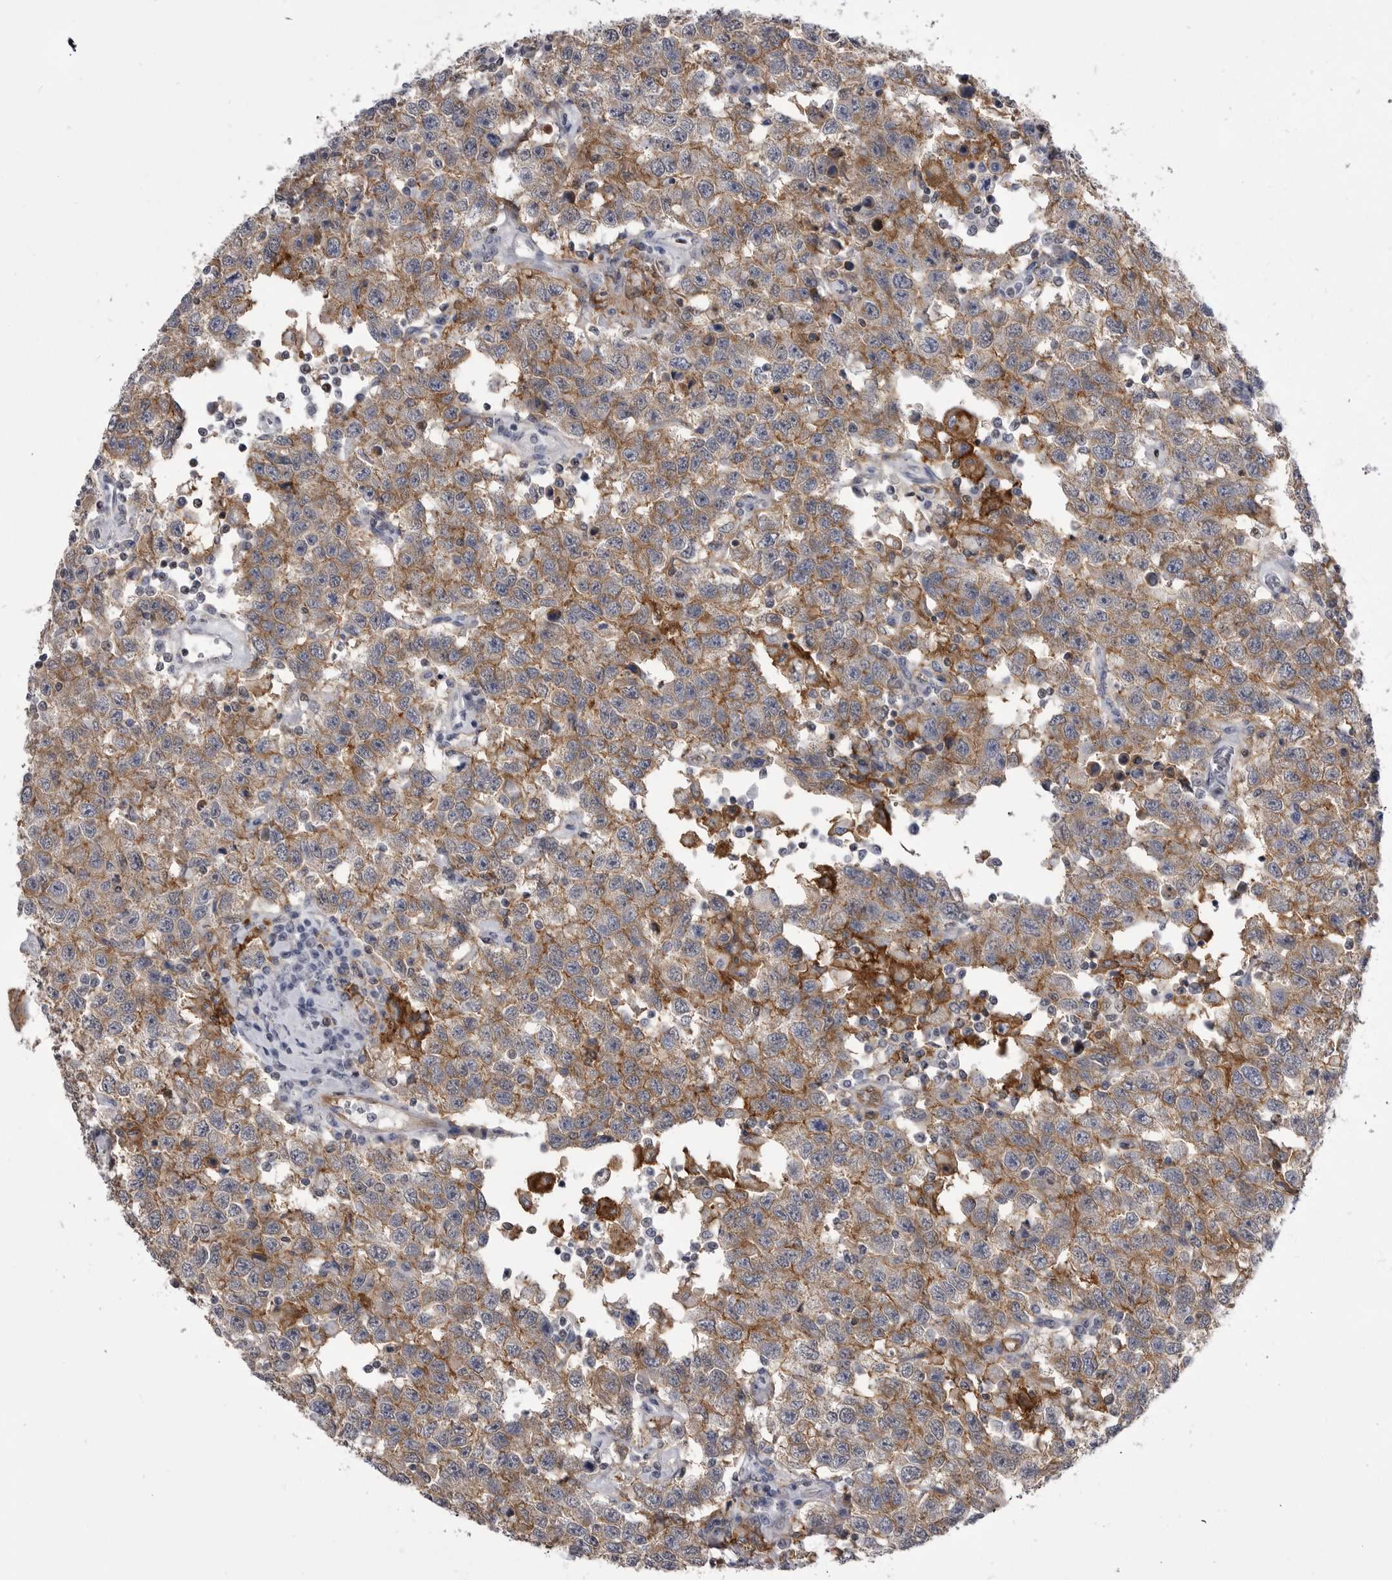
{"staining": {"intensity": "weak", "quantity": "<25%", "location": "cytoplasmic/membranous"}, "tissue": "testis cancer", "cell_type": "Tumor cells", "image_type": "cancer", "snomed": [{"axis": "morphology", "description": "Seminoma, NOS"}, {"axis": "topography", "description": "Testis"}], "caption": "Immunohistochemistry of human seminoma (testis) reveals no staining in tumor cells. The staining is performed using DAB (3,3'-diaminobenzidine) brown chromogen with nuclei counter-stained in using hematoxylin.", "gene": "OPLAH", "patient": {"sex": "male", "age": 41}}